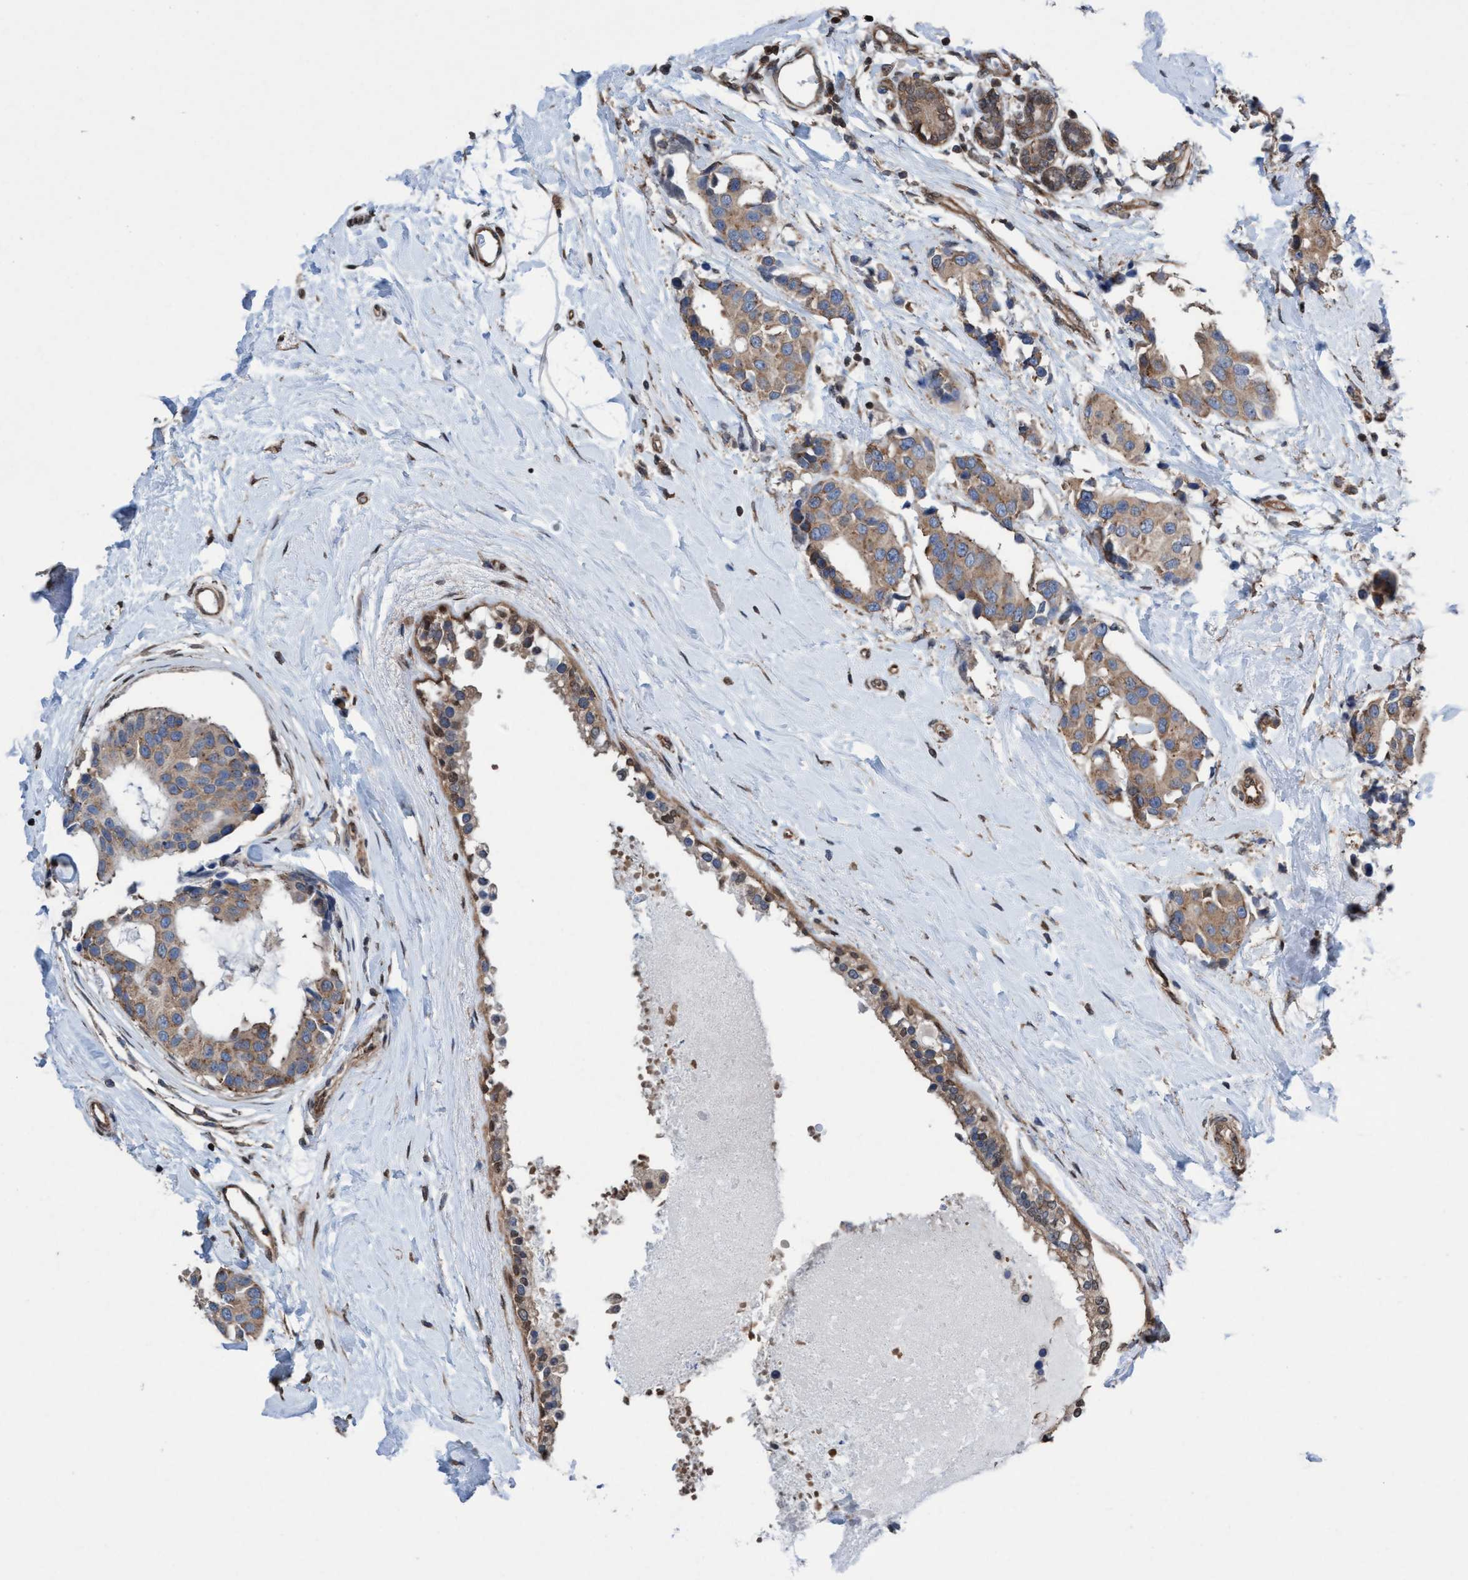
{"staining": {"intensity": "weak", "quantity": ">75%", "location": "cytoplasmic/membranous"}, "tissue": "breast cancer", "cell_type": "Tumor cells", "image_type": "cancer", "snomed": [{"axis": "morphology", "description": "Normal tissue, NOS"}, {"axis": "morphology", "description": "Duct carcinoma"}, {"axis": "topography", "description": "Breast"}], "caption": "Weak cytoplasmic/membranous expression for a protein is identified in approximately >75% of tumor cells of breast cancer using immunohistochemistry (IHC).", "gene": "METAP2", "patient": {"sex": "female", "age": 39}}